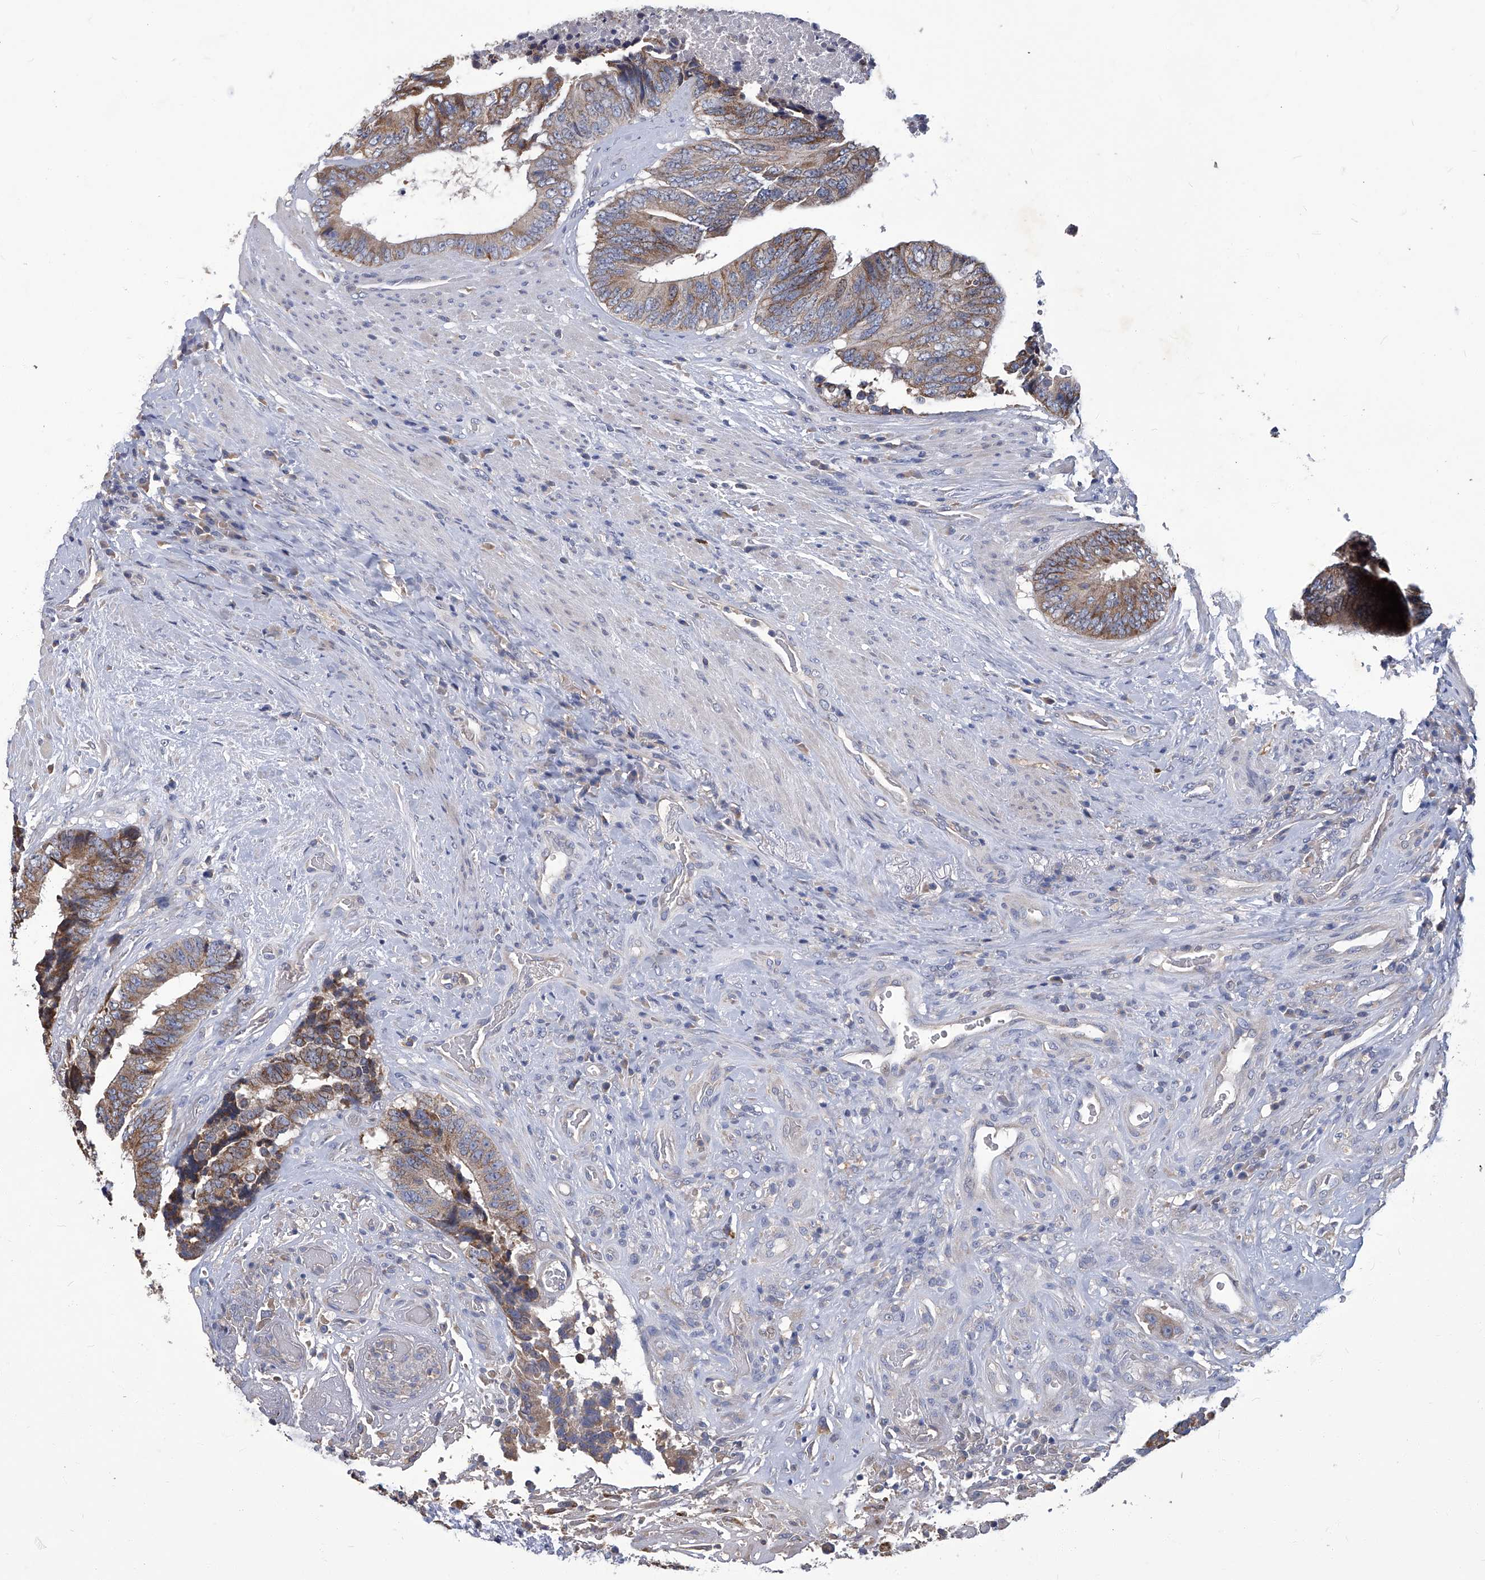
{"staining": {"intensity": "moderate", "quantity": "25%-75%", "location": "cytoplasmic/membranous"}, "tissue": "colorectal cancer", "cell_type": "Tumor cells", "image_type": "cancer", "snomed": [{"axis": "morphology", "description": "Adenocarcinoma, NOS"}, {"axis": "topography", "description": "Rectum"}], "caption": "Immunohistochemical staining of adenocarcinoma (colorectal) shows medium levels of moderate cytoplasmic/membranous protein positivity in about 25%-75% of tumor cells. (DAB = brown stain, brightfield microscopy at high magnification).", "gene": "TGFBR1", "patient": {"sex": "male", "age": 72}}